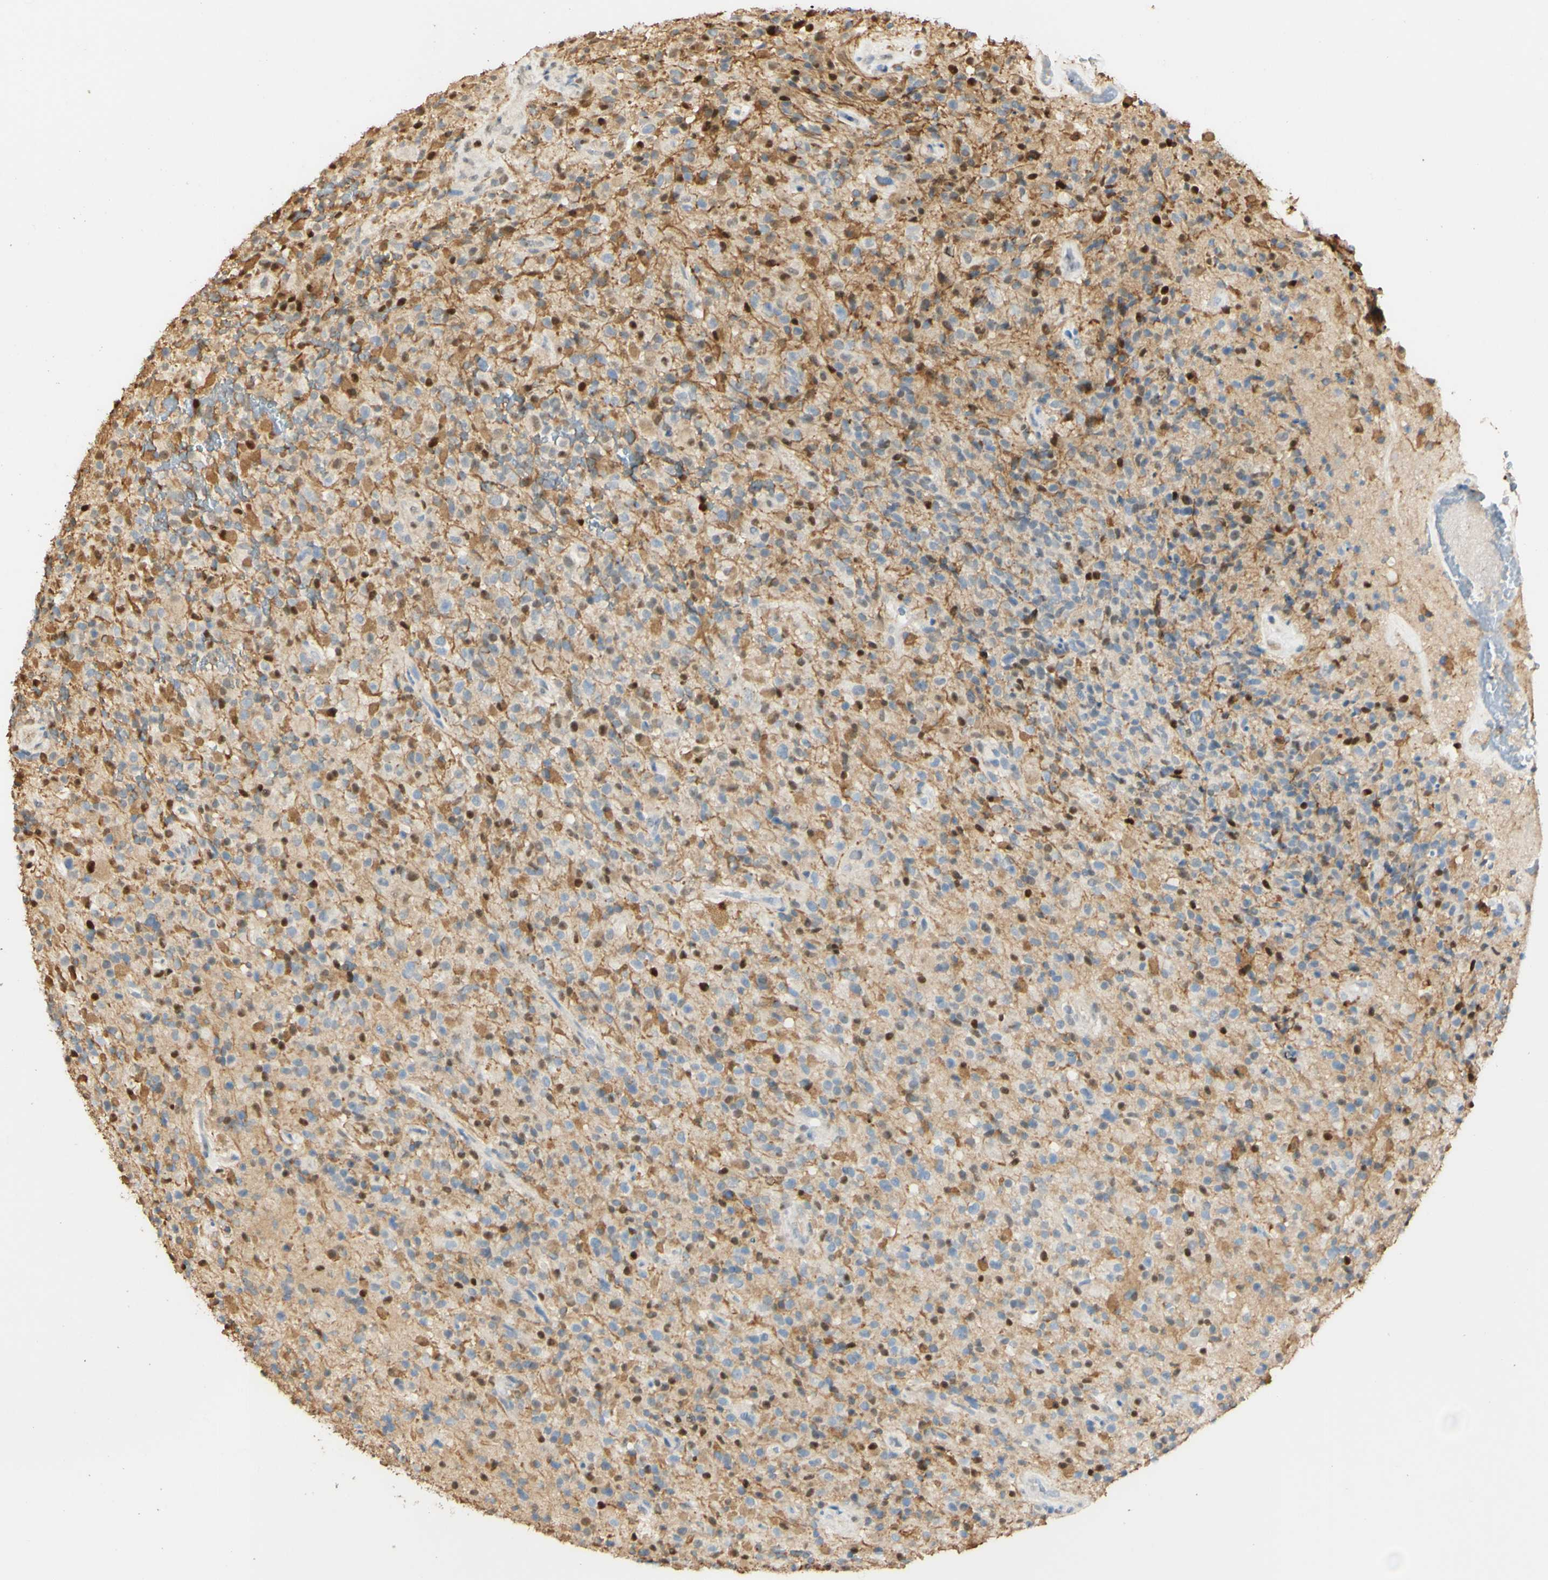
{"staining": {"intensity": "weak", "quantity": ">75%", "location": "cytoplasmic/membranous"}, "tissue": "glioma", "cell_type": "Tumor cells", "image_type": "cancer", "snomed": [{"axis": "morphology", "description": "Glioma, malignant, High grade"}, {"axis": "topography", "description": "Brain"}], "caption": "An image showing weak cytoplasmic/membranous expression in about >75% of tumor cells in malignant glioma (high-grade), as visualized by brown immunohistochemical staining.", "gene": "MAP3K4", "patient": {"sex": "male", "age": 71}}